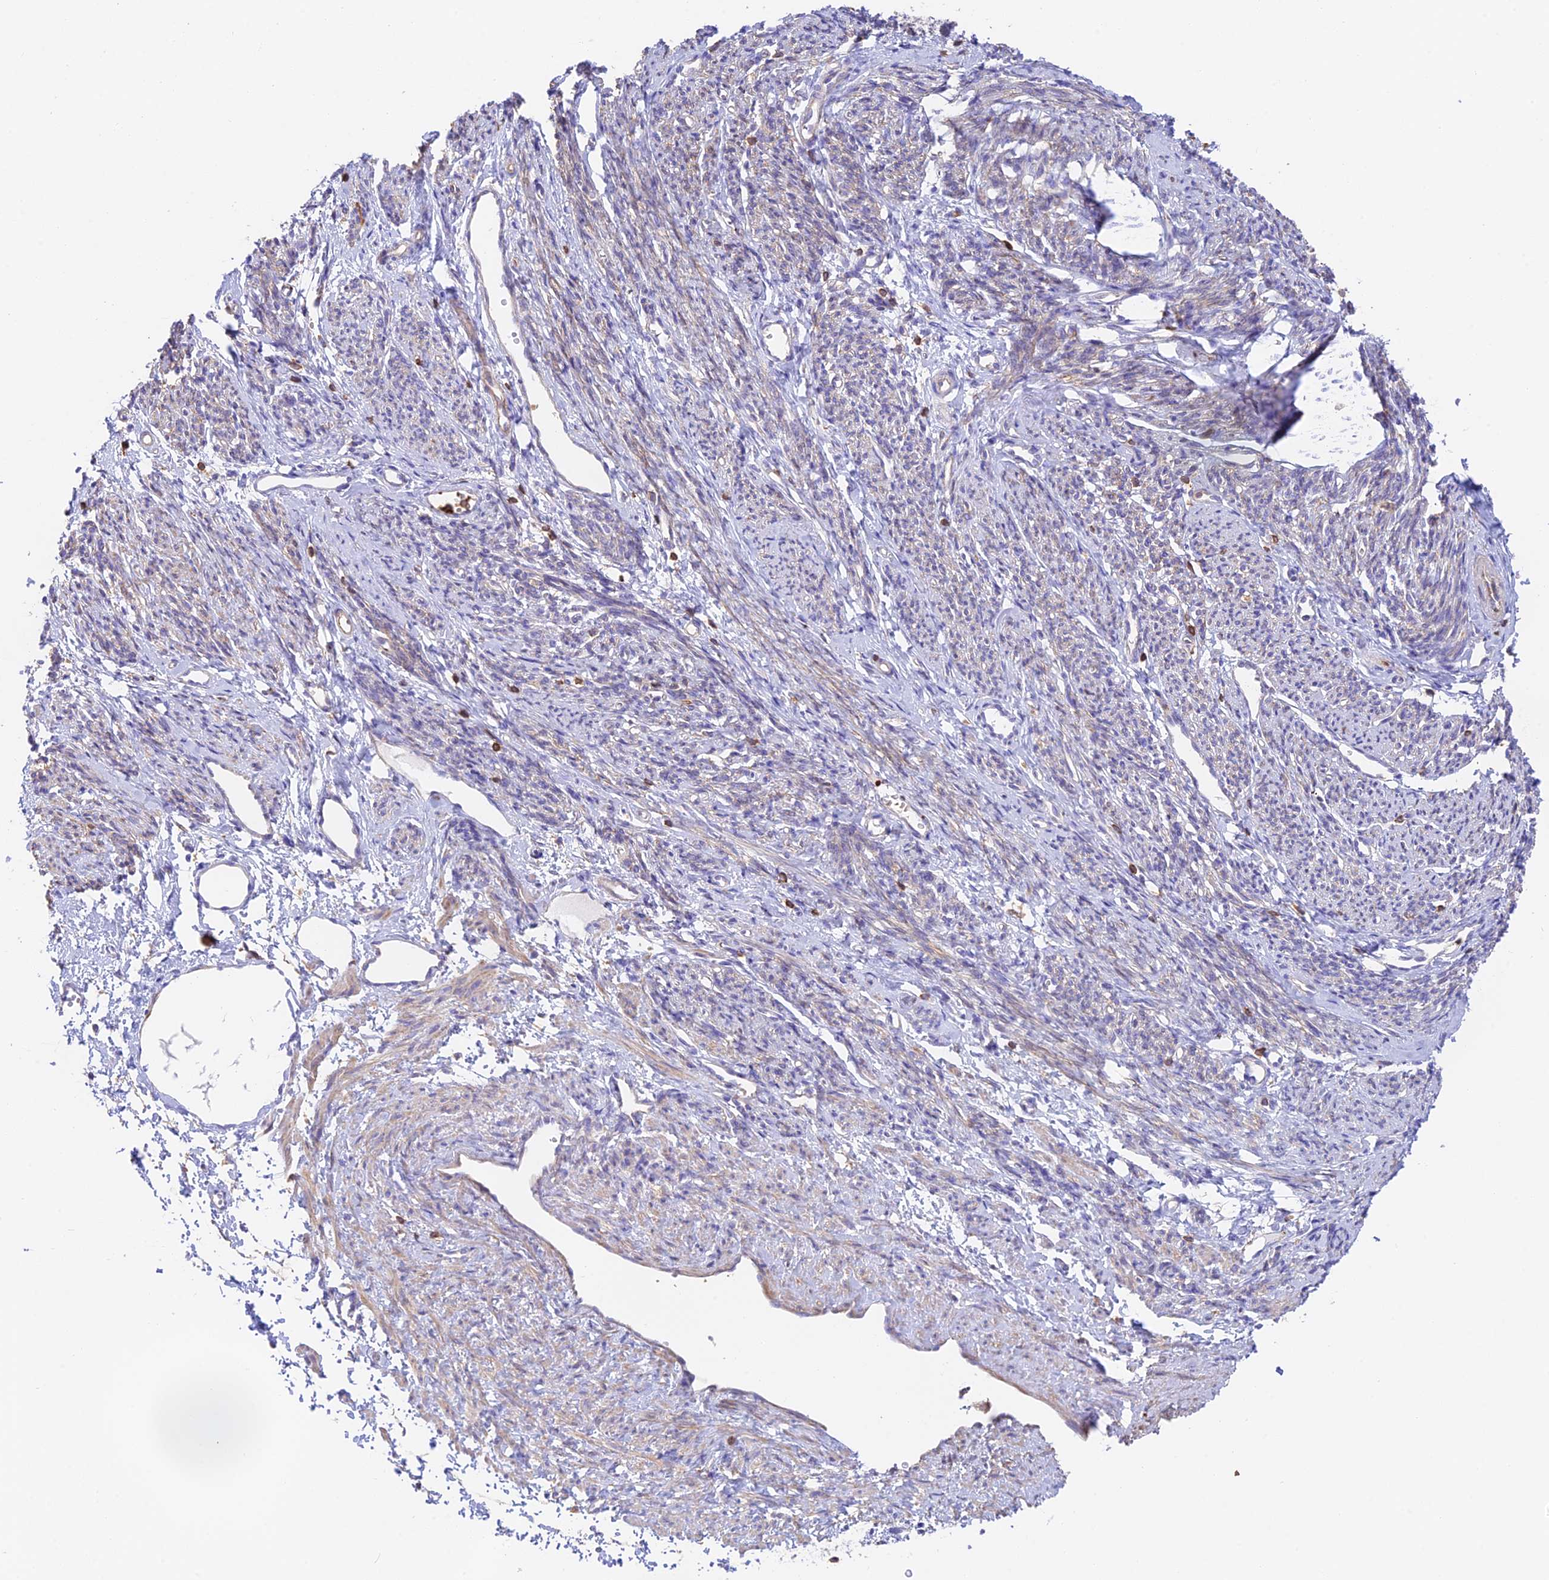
{"staining": {"intensity": "moderate", "quantity": "25%-75%", "location": "cytoplasmic/membranous"}, "tissue": "smooth muscle", "cell_type": "Smooth muscle cells", "image_type": "normal", "snomed": [{"axis": "morphology", "description": "Normal tissue, NOS"}, {"axis": "topography", "description": "Smooth muscle"}, {"axis": "topography", "description": "Uterus"}], "caption": "Immunohistochemistry (IHC) staining of unremarkable smooth muscle, which shows medium levels of moderate cytoplasmic/membranous expression in approximately 25%-75% of smooth muscle cells indicating moderate cytoplasmic/membranous protein staining. The staining was performed using DAB (3,3'-diaminobenzidine) (brown) for protein detection and nuclei were counterstained in hematoxylin (blue).", "gene": "DENND1C", "patient": {"sex": "female", "age": 59}}